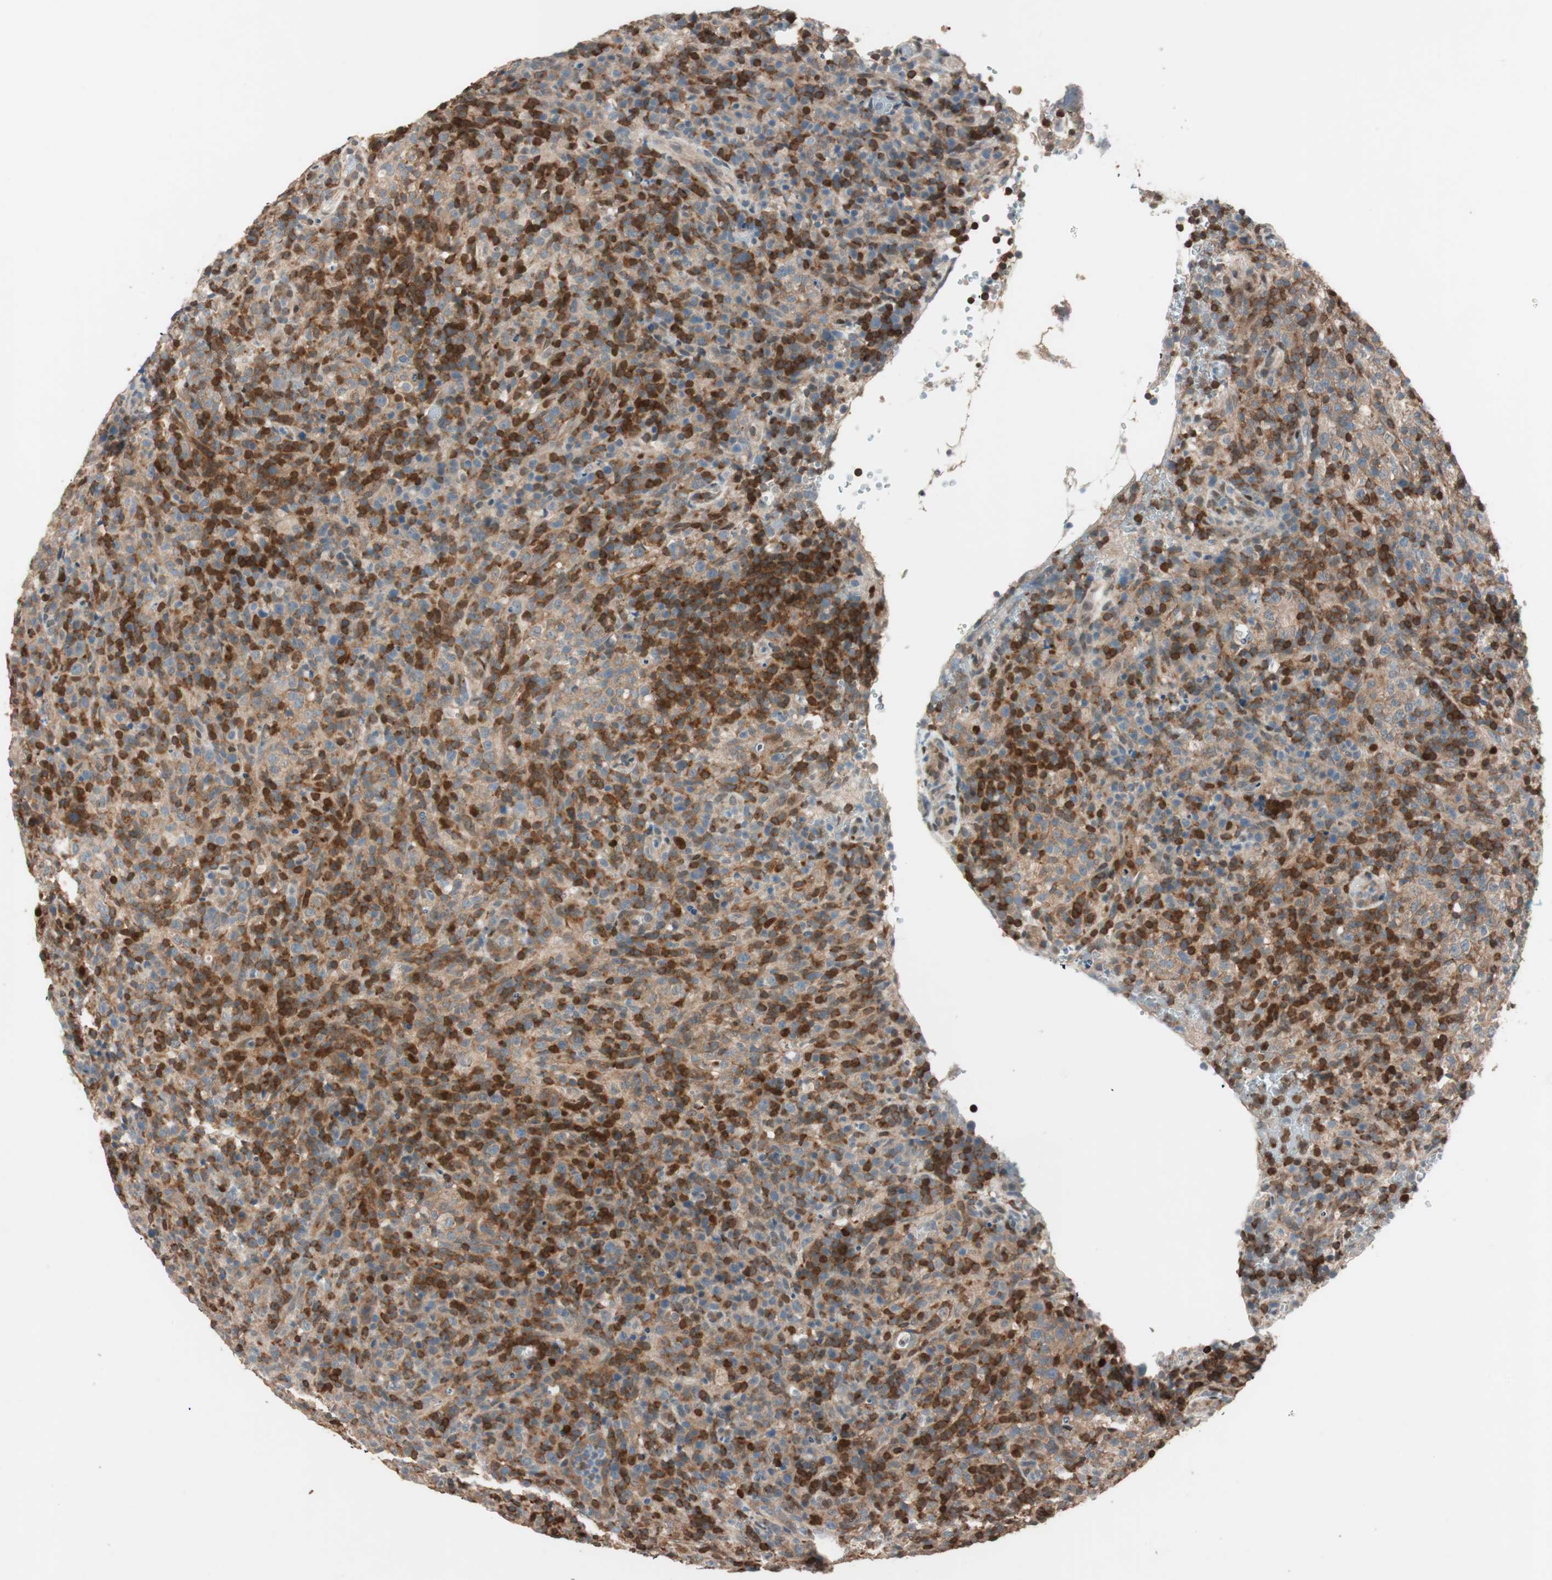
{"staining": {"intensity": "strong", "quantity": "25%-75%", "location": "cytoplasmic/membranous"}, "tissue": "lymphoma", "cell_type": "Tumor cells", "image_type": "cancer", "snomed": [{"axis": "morphology", "description": "Malignant lymphoma, non-Hodgkin's type, High grade"}, {"axis": "topography", "description": "Lymph node"}], "caption": "Strong cytoplasmic/membranous positivity is identified in approximately 25%-75% of tumor cells in lymphoma. (brown staining indicates protein expression, while blue staining denotes nuclei).", "gene": "BIN1", "patient": {"sex": "female", "age": 76}}